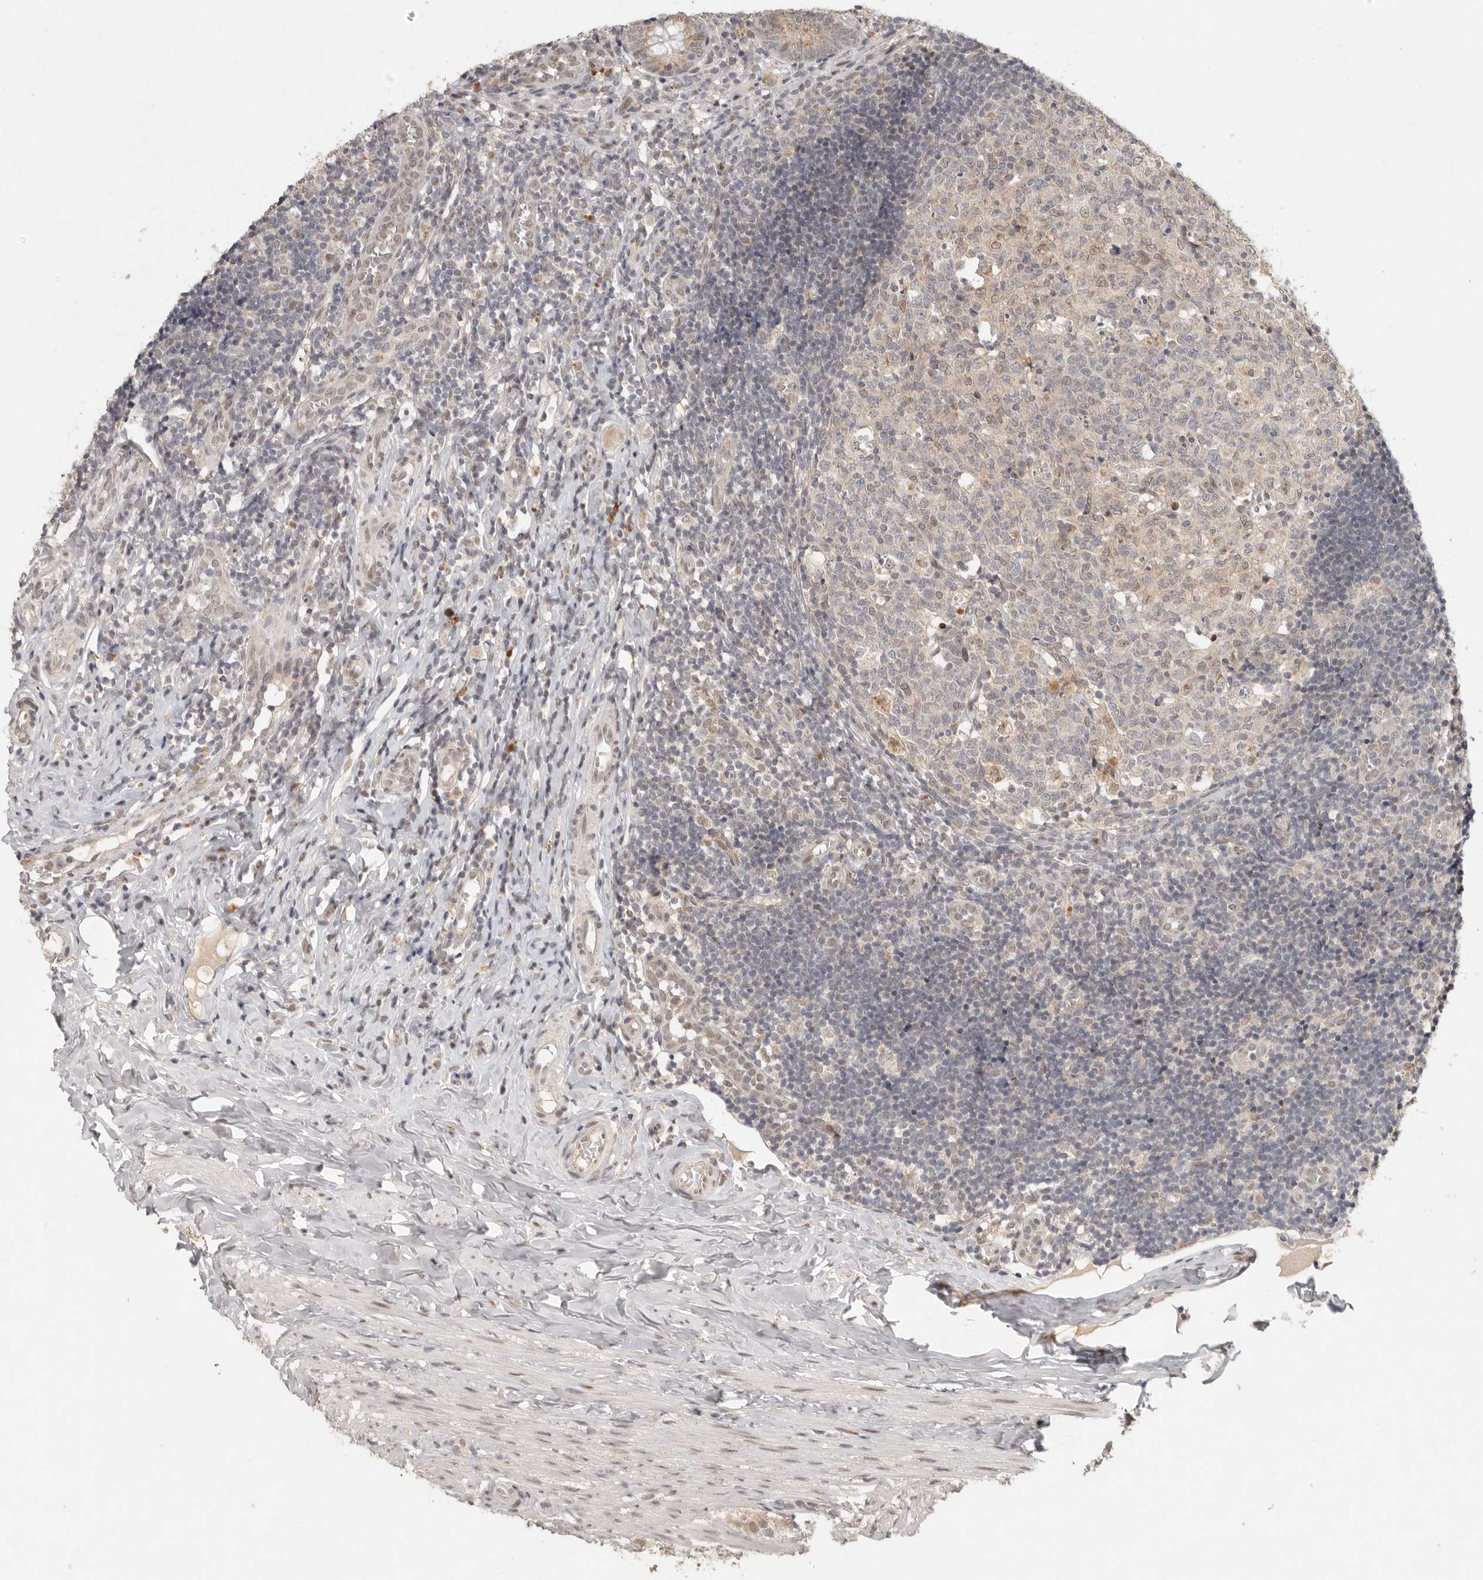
{"staining": {"intensity": "moderate", "quantity": ">75%", "location": "cytoplasmic/membranous,nuclear"}, "tissue": "appendix", "cell_type": "Glandular cells", "image_type": "normal", "snomed": [{"axis": "morphology", "description": "Normal tissue, NOS"}, {"axis": "topography", "description": "Appendix"}], "caption": "This micrograph displays normal appendix stained with immunohistochemistry (IHC) to label a protein in brown. The cytoplasmic/membranous,nuclear of glandular cells show moderate positivity for the protein. Nuclei are counter-stained blue.", "gene": "LRRC75A", "patient": {"sex": "male", "age": 8}}